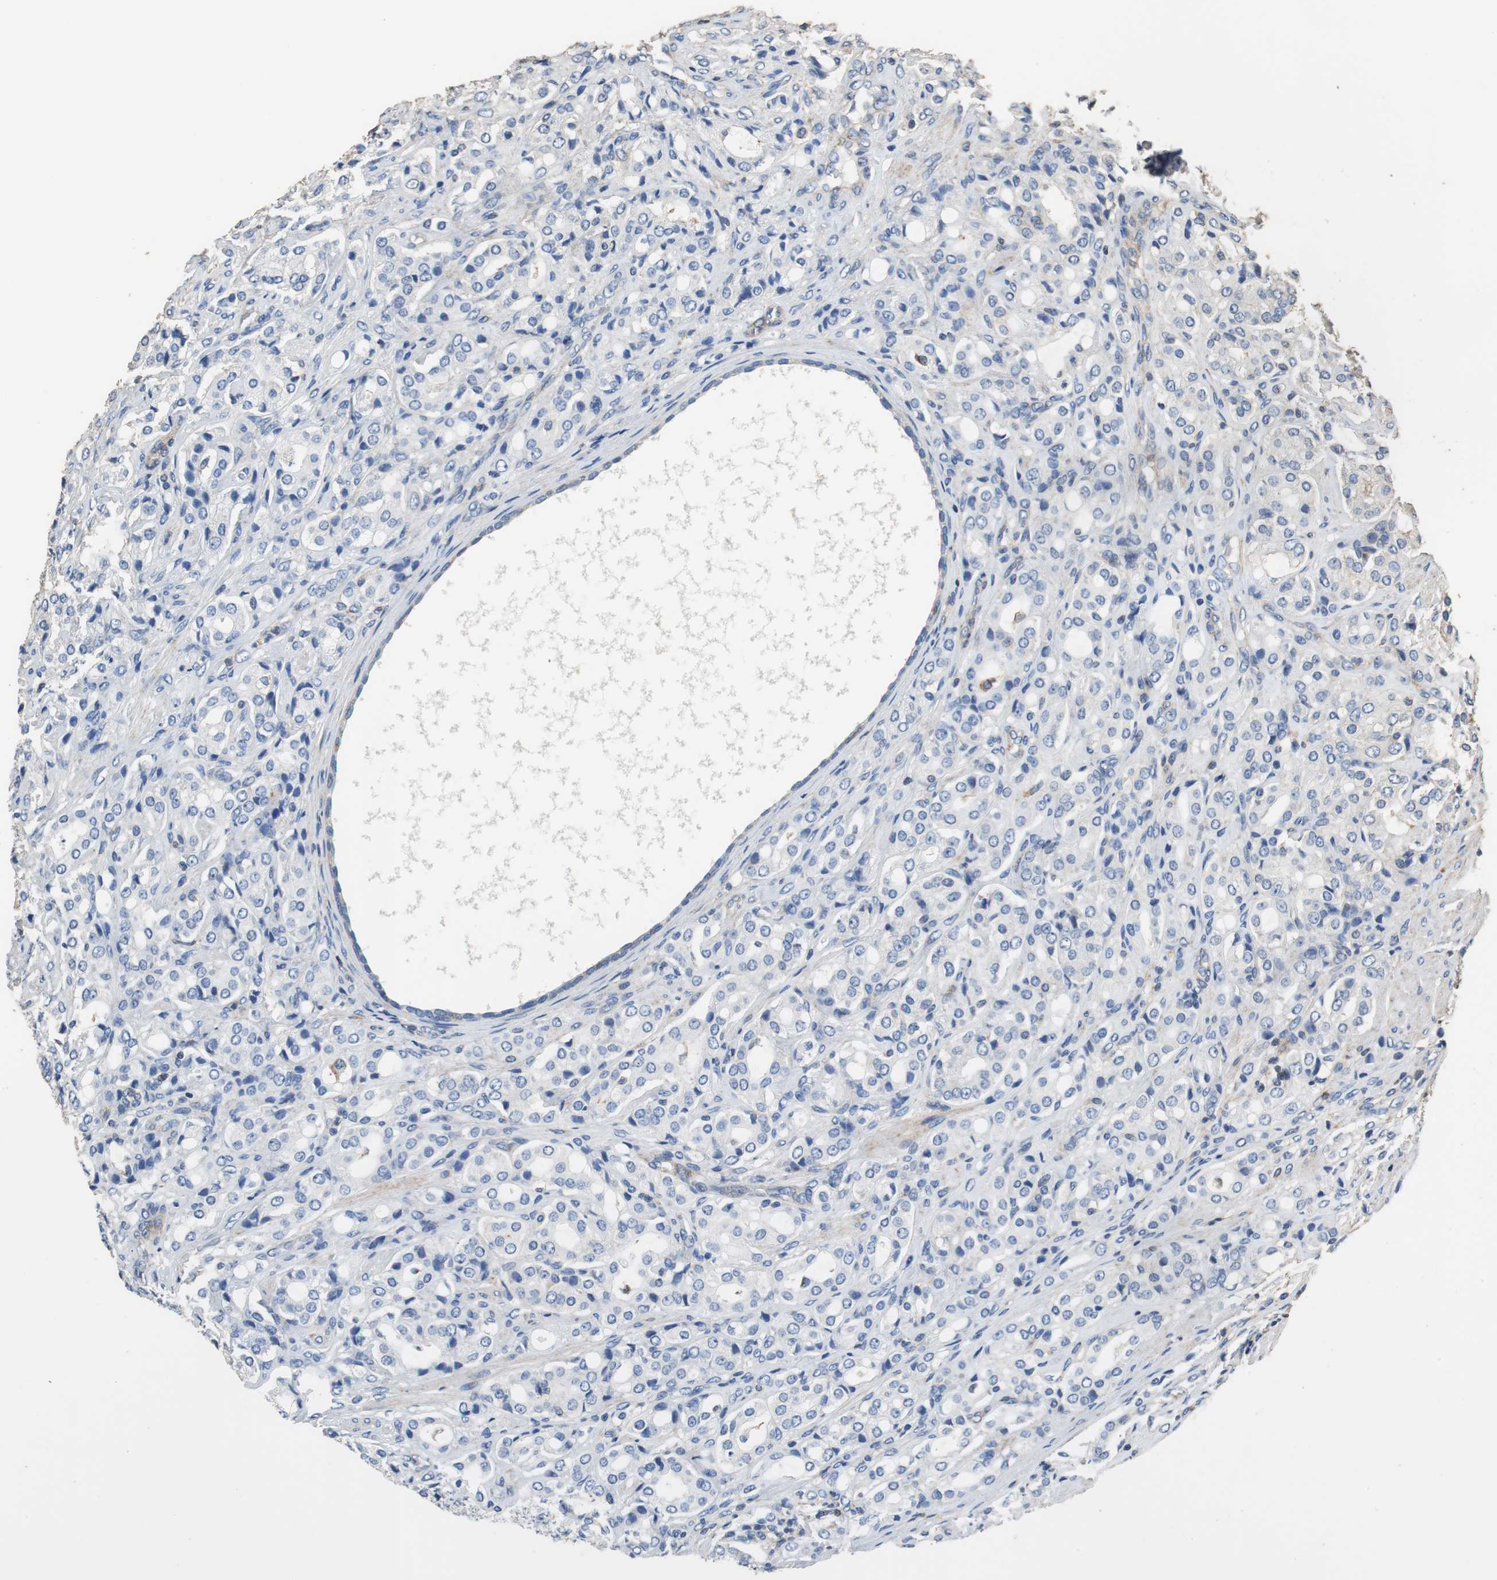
{"staining": {"intensity": "negative", "quantity": "none", "location": "none"}, "tissue": "prostate cancer", "cell_type": "Tumor cells", "image_type": "cancer", "snomed": [{"axis": "morphology", "description": "Adenocarcinoma, High grade"}, {"axis": "topography", "description": "Prostate"}], "caption": "Immunohistochemistry micrograph of adenocarcinoma (high-grade) (prostate) stained for a protein (brown), which exhibits no positivity in tumor cells.", "gene": "PRKRA", "patient": {"sex": "male", "age": 72}}